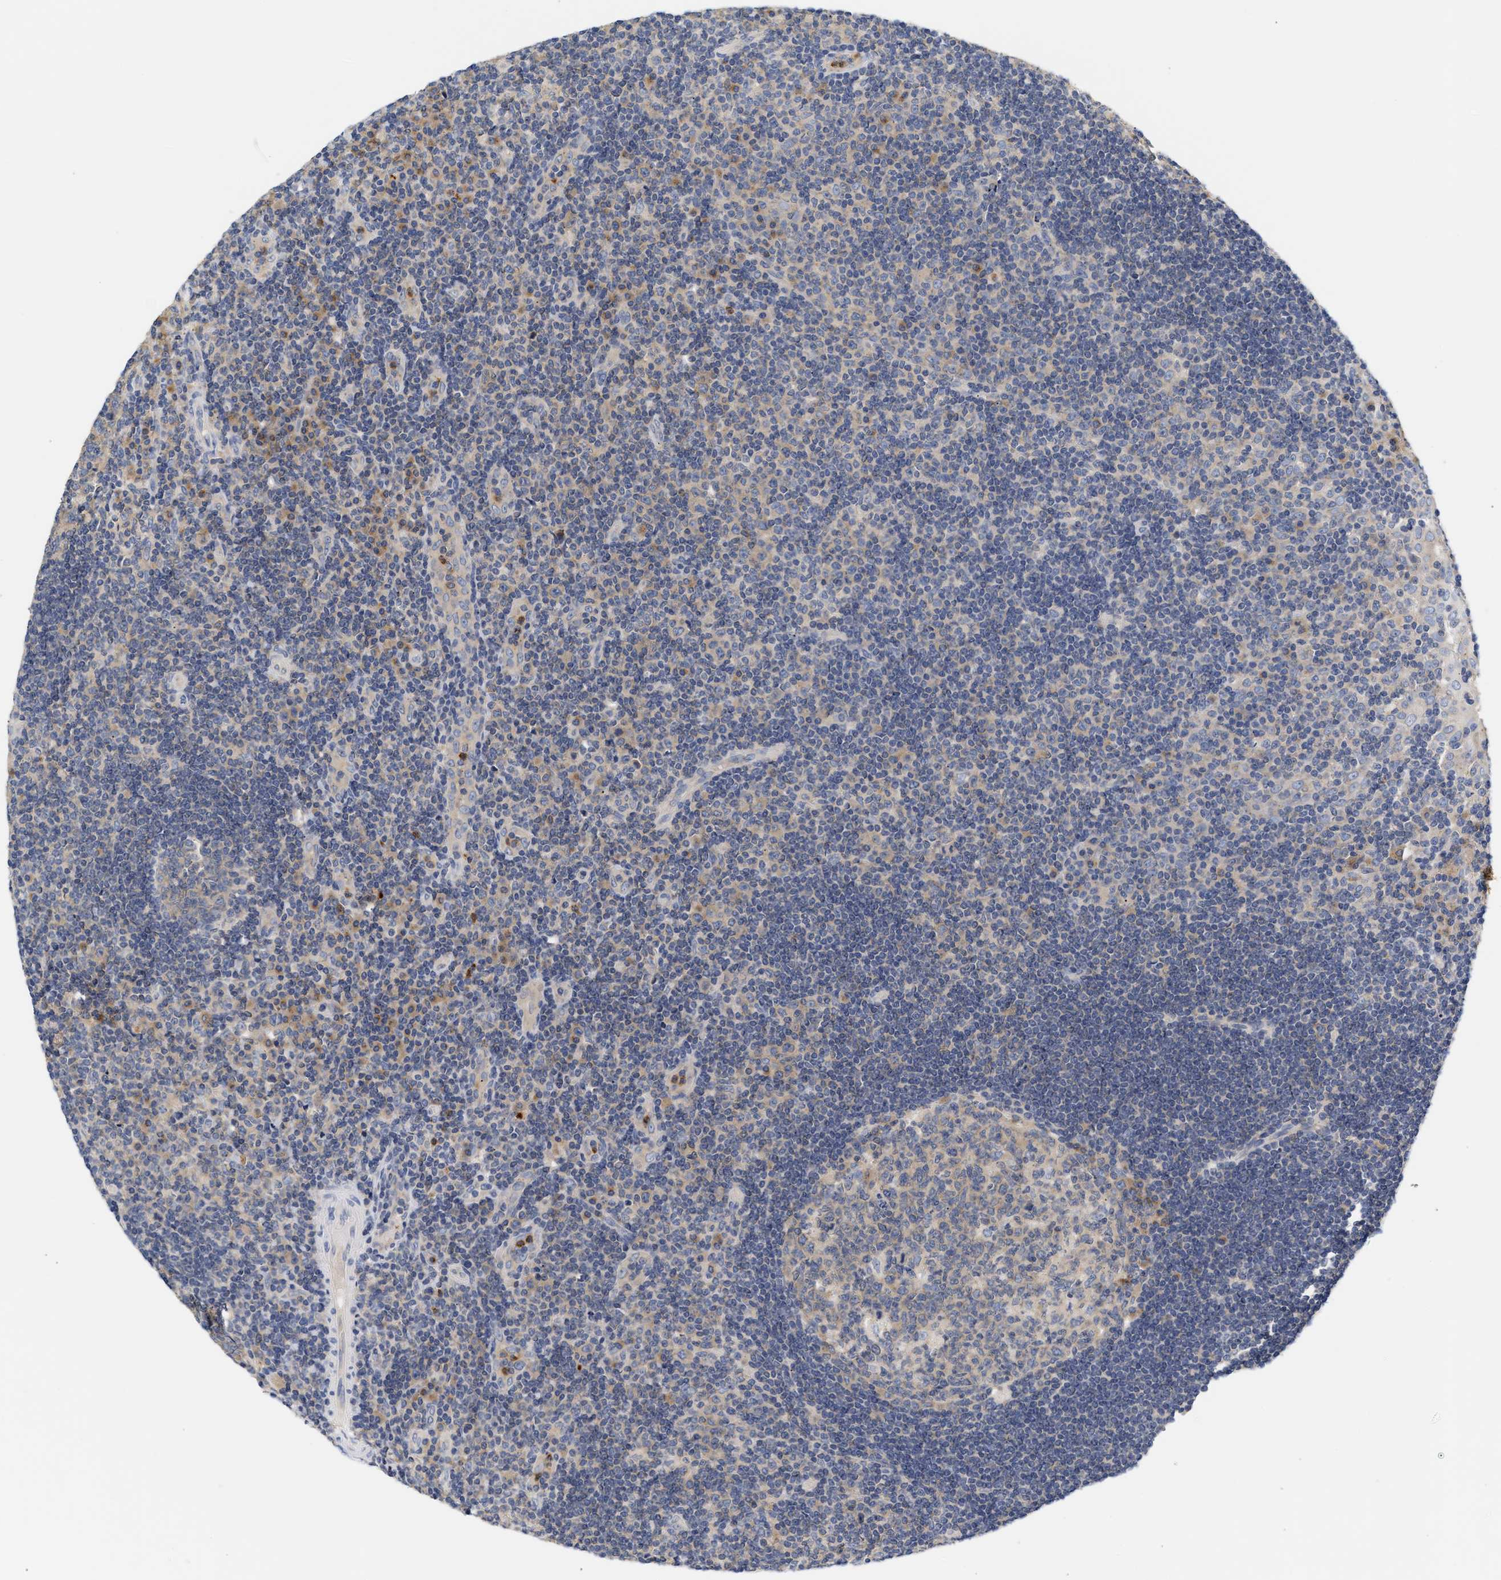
{"staining": {"intensity": "weak", "quantity": "25%-75%", "location": "cytoplasmic/membranous"}, "tissue": "tonsil", "cell_type": "Germinal center cells", "image_type": "normal", "snomed": [{"axis": "morphology", "description": "Normal tissue, NOS"}, {"axis": "topography", "description": "Tonsil"}], "caption": "Immunohistochemistry (IHC) of benign tonsil demonstrates low levels of weak cytoplasmic/membranous expression in approximately 25%-75% of germinal center cells. The protein of interest is stained brown, and the nuclei are stained in blue (DAB (3,3'-diaminobenzidine) IHC with brightfield microscopy, high magnification).", "gene": "TRIM50", "patient": {"sex": "female", "age": 40}}